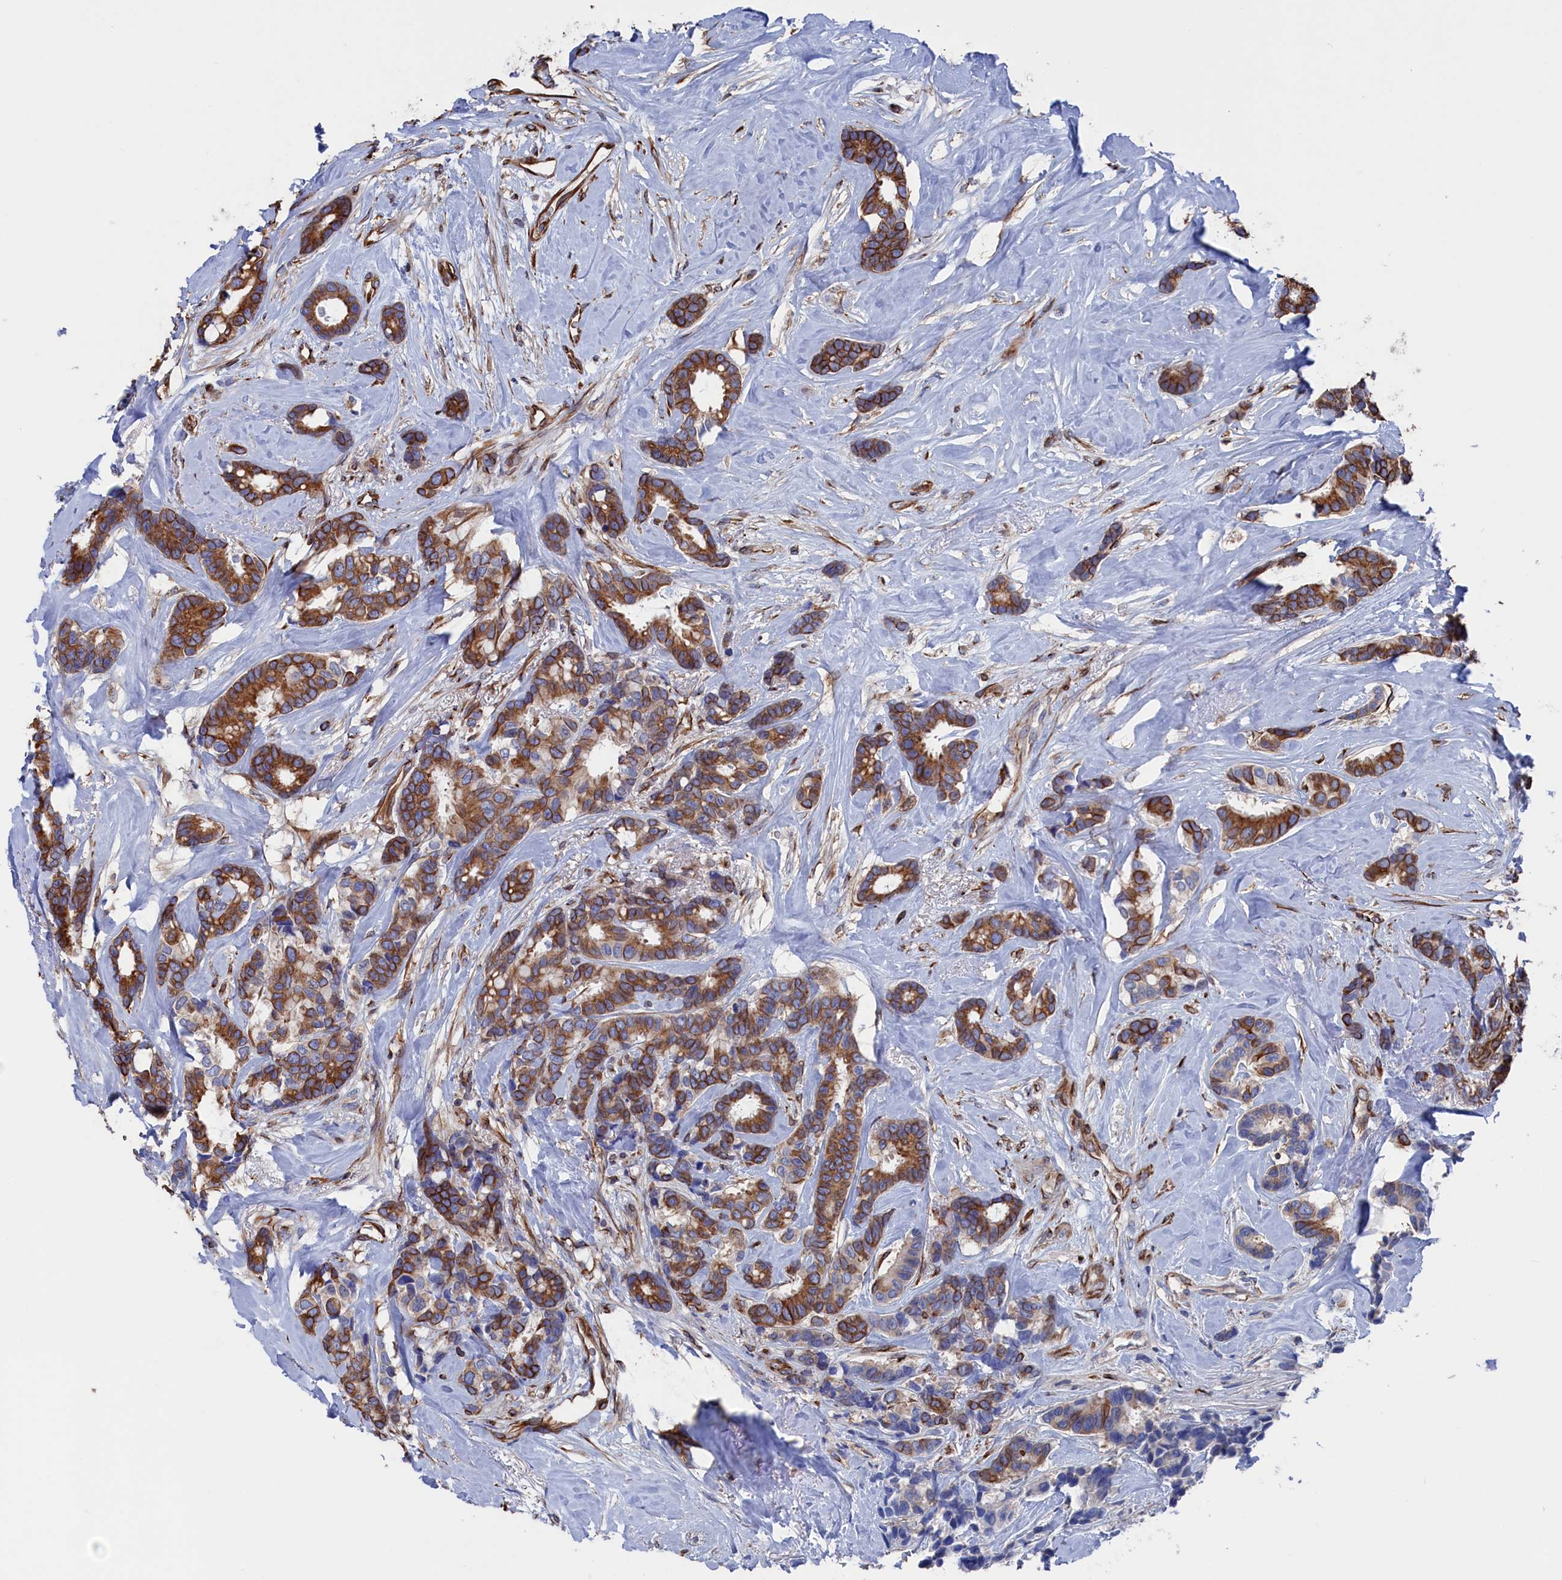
{"staining": {"intensity": "moderate", "quantity": ">75%", "location": "cytoplasmic/membranous"}, "tissue": "breast cancer", "cell_type": "Tumor cells", "image_type": "cancer", "snomed": [{"axis": "morphology", "description": "Duct carcinoma"}, {"axis": "topography", "description": "Breast"}], "caption": "This image displays immunohistochemistry staining of human breast intraductal carcinoma, with medium moderate cytoplasmic/membranous positivity in approximately >75% of tumor cells.", "gene": "NUTF2", "patient": {"sex": "female", "age": 87}}